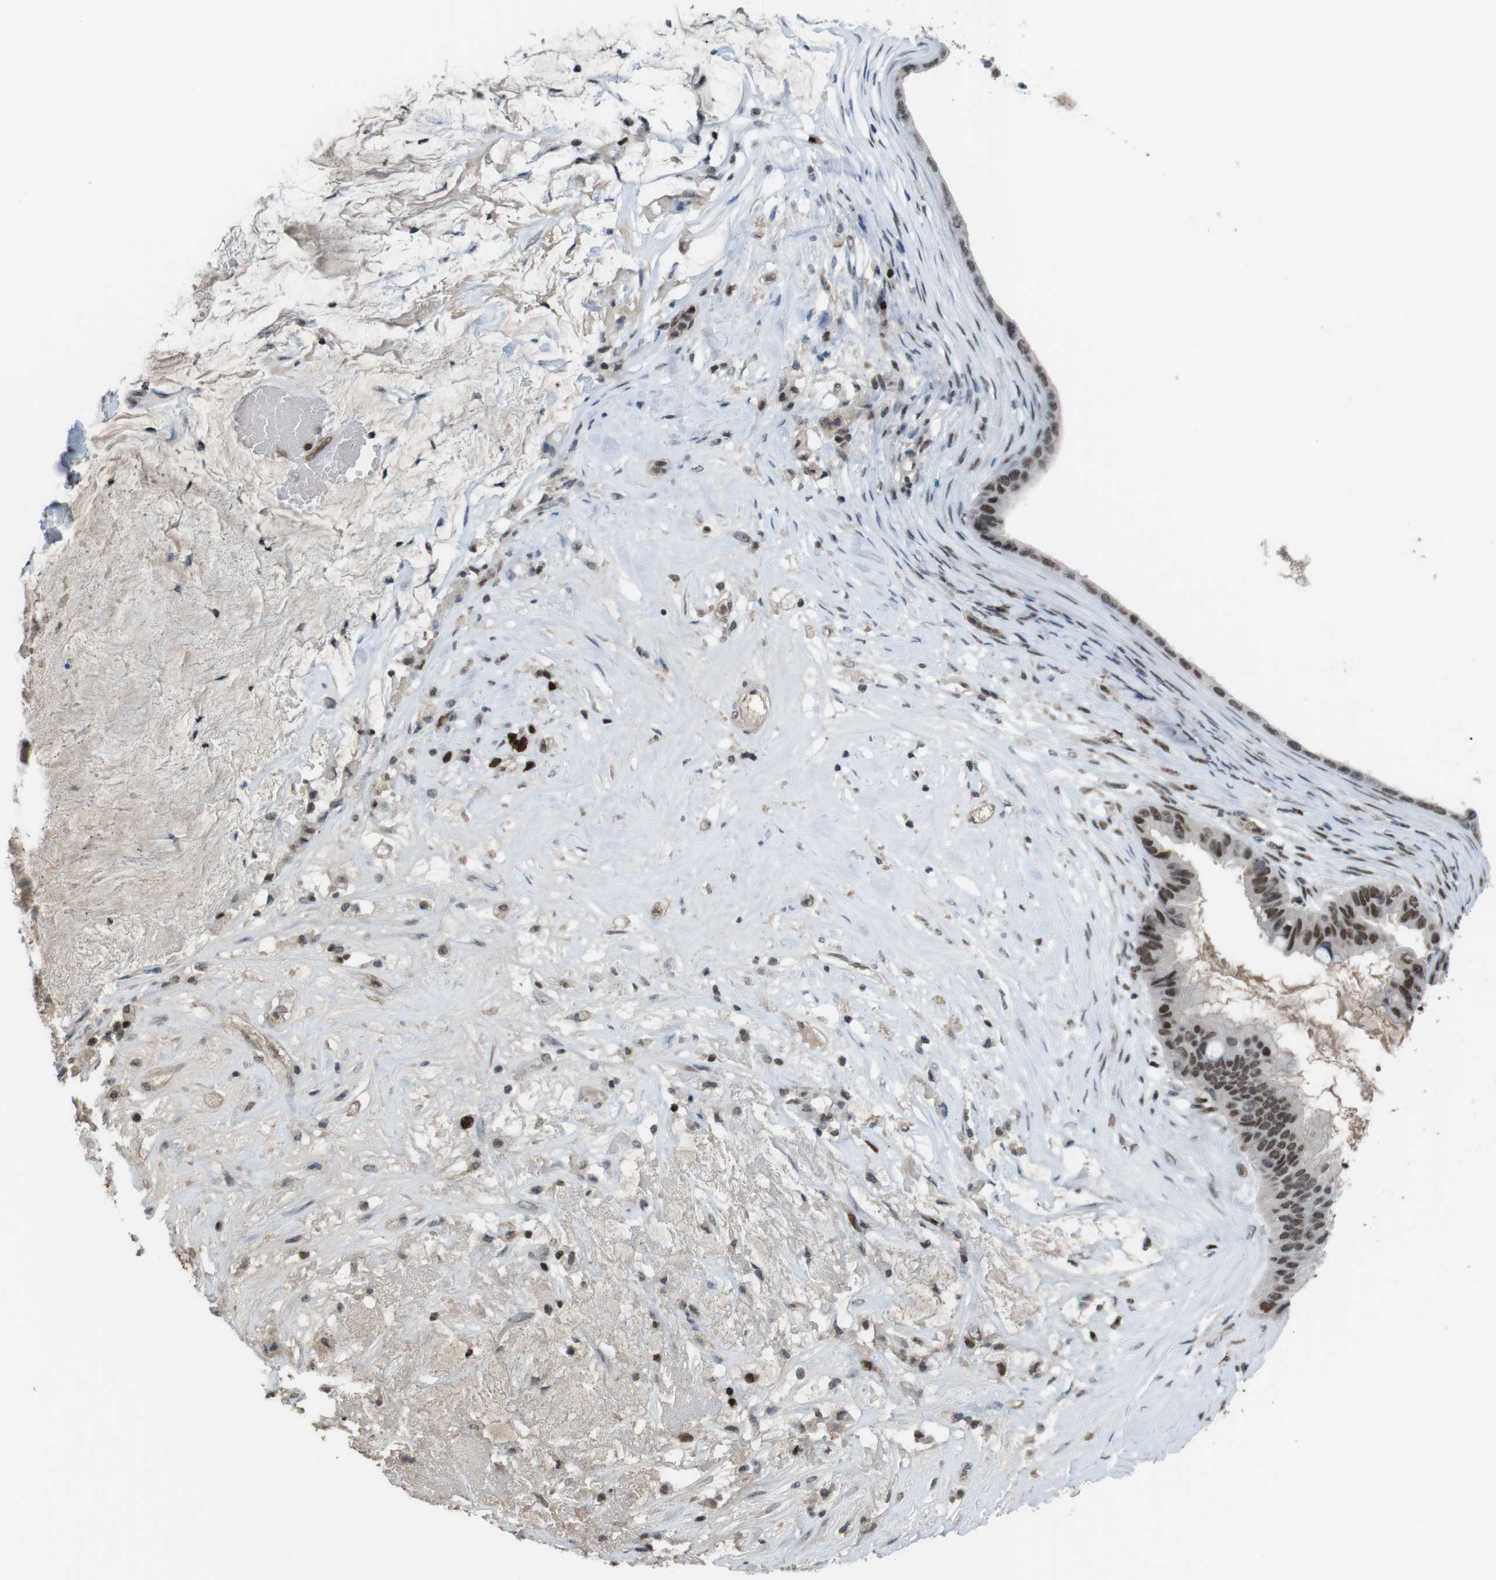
{"staining": {"intensity": "strong", "quantity": ">75%", "location": "nuclear"}, "tissue": "ovarian cancer", "cell_type": "Tumor cells", "image_type": "cancer", "snomed": [{"axis": "morphology", "description": "Cystadenocarcinoma, mucinous, NOS"}, {"axis": "topography", "description": "Ovary"}], "caption": "Ovarian mucinous cystadenocarcinoma stained with DAB IHC exhibits high levels of strong nuclear staining in about >75% of tumor cells.", "gene": "SUB1", "patient": {"sex": "female", "age": 80}}